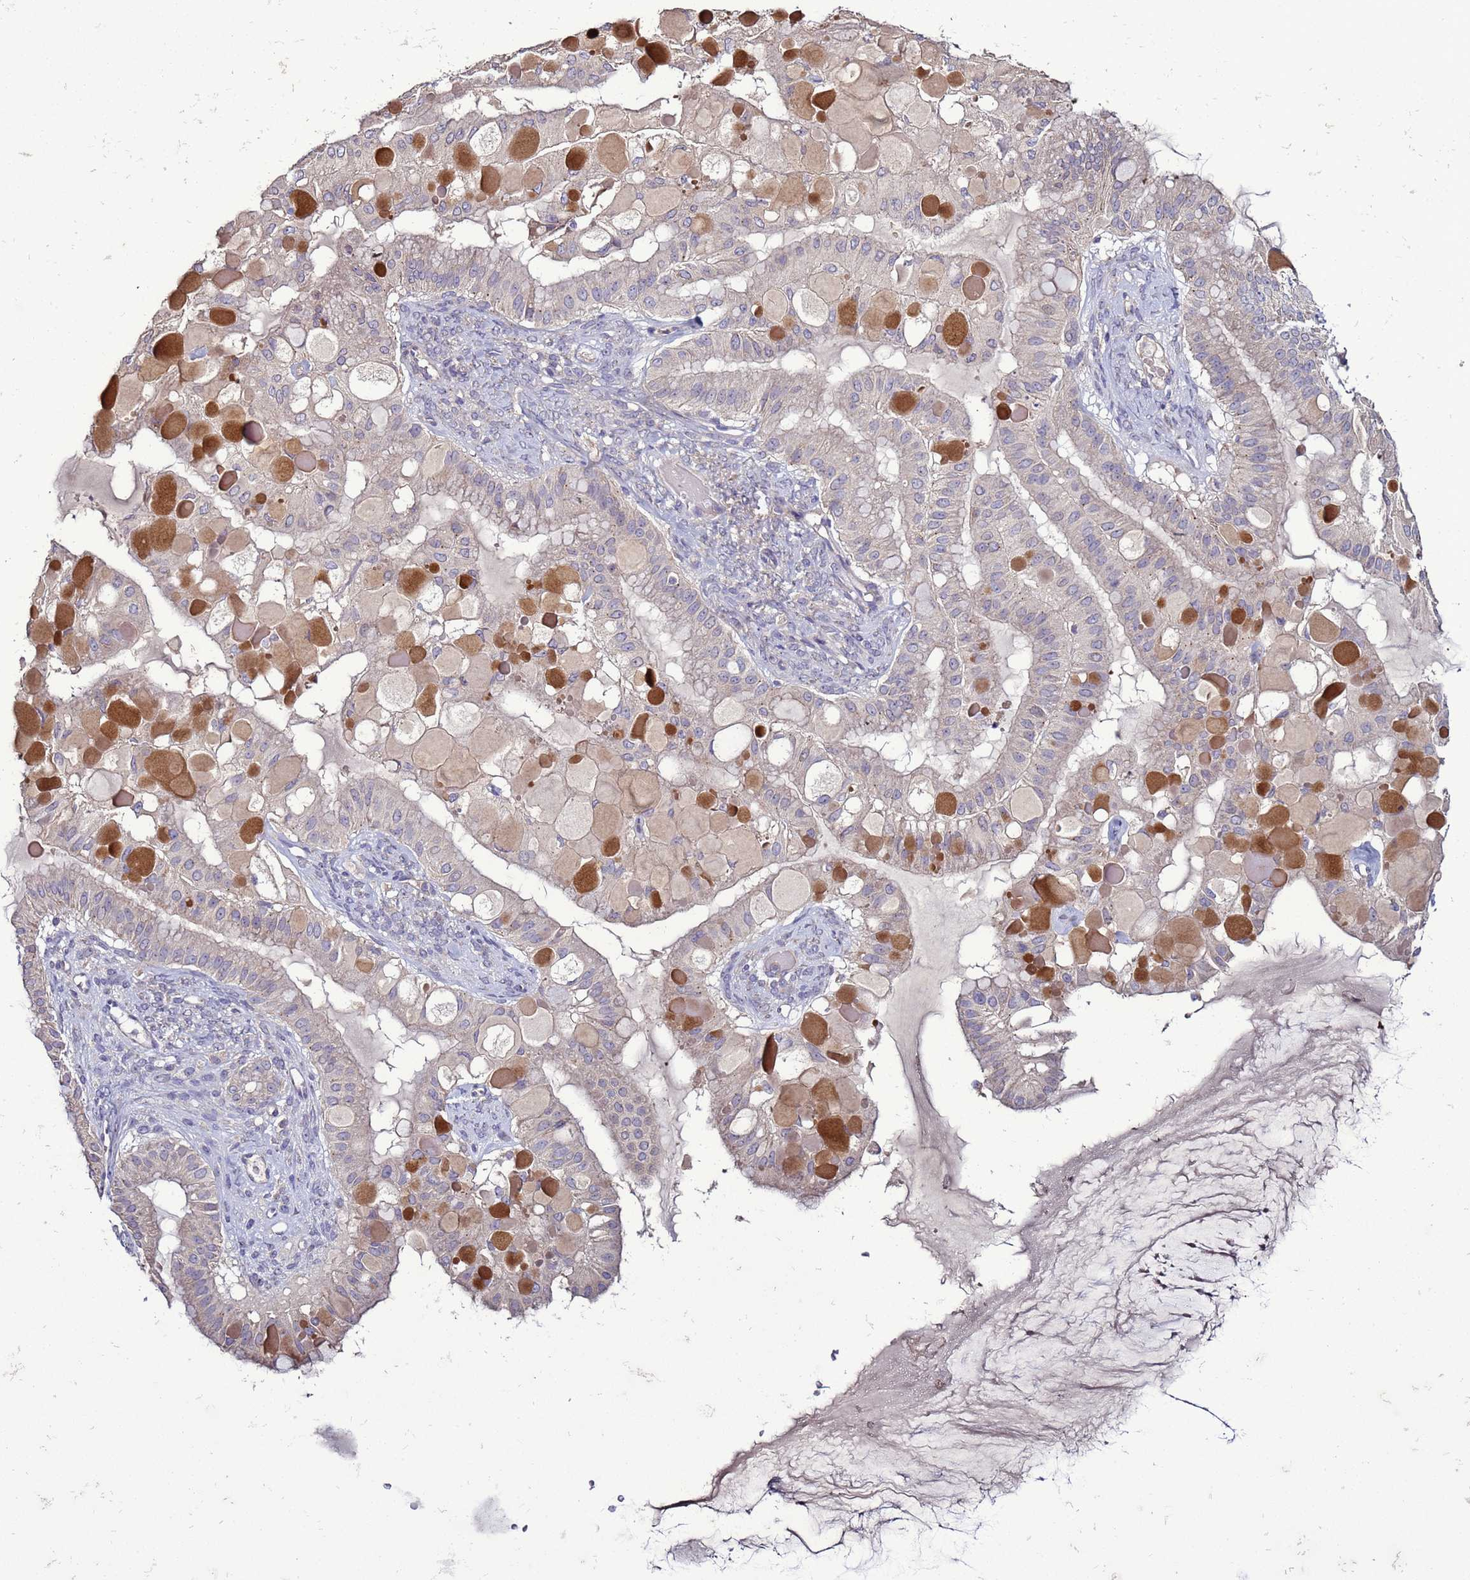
{"staining": {"intensity": "weak", "quantity": "<25%", "location": "cytoplasmic/membranous"}, "tissue": "ovarian cancer", "cell_type": "Tumor cells", "image_type": "cancer", "snomed": [{"axis": "morphology", "description": "Cystadenocarcinoma, mucinous, NOS"}, {"axis": "topography", "description": "Ovary"}], "caption": "Mucinous cystadenocarcinoma (ovarian) was stained to show a protein in brown. There is no significant expression in tumor cells. The staining was performed using DAB (3,3'-diaminobenzidine) to visualize the protein expression in brown, while the nuclei were stained in blue with hematoxylin (Magnification: 20x).", "gene": "RABL2B", "patient": {"sex": "female", "age": 61}}